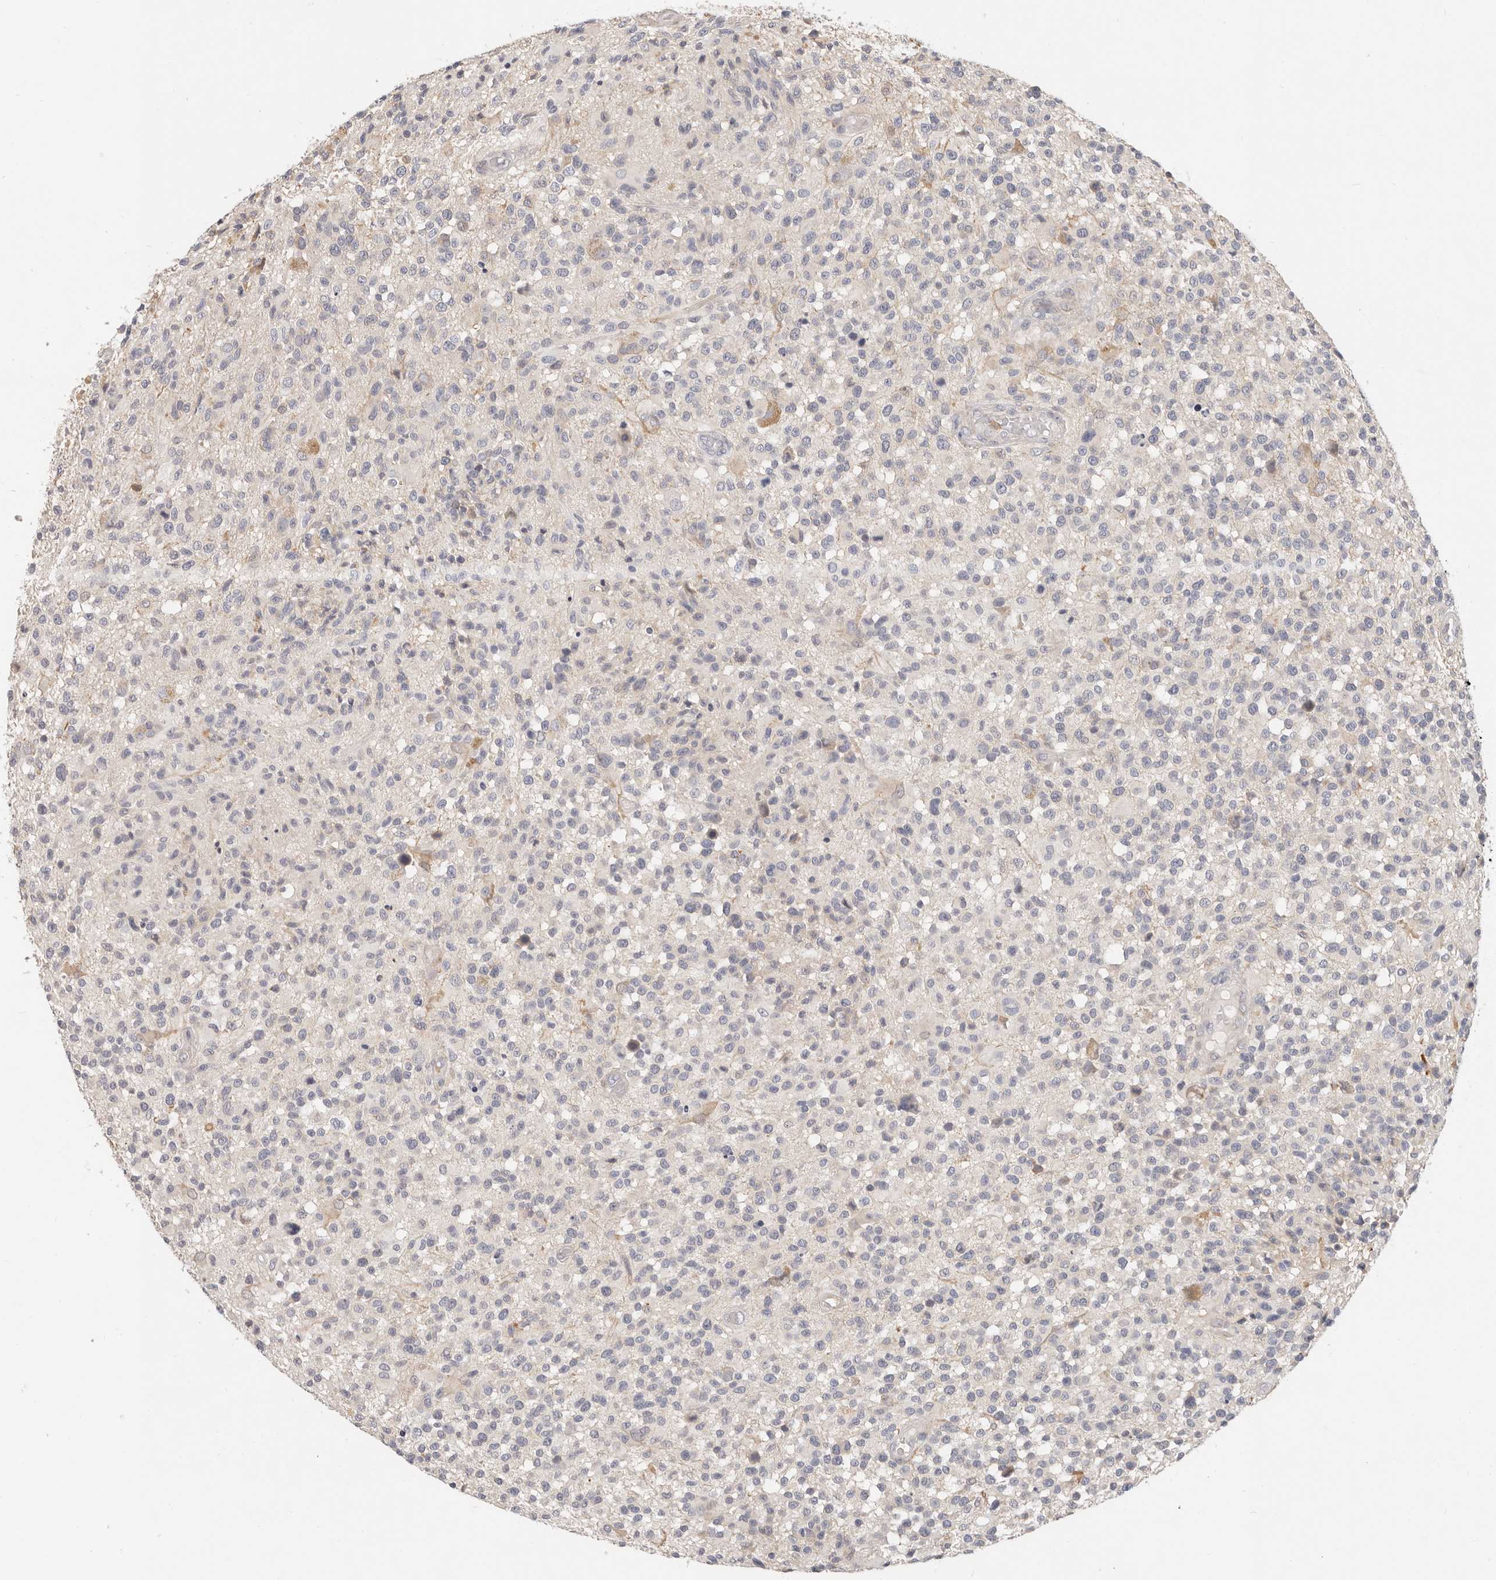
{"staining": {"intensity": "negative", "quantity": "none", "location": "none"}, "tissue": "glioma", "cell_type": "Tumor cells", "image_type": "cancer", "snomed": [{"axis": "morphology", "description": "Glioma, malignant, High grade"}, {"axis": "morphology", "description": "Glioblastoma, NOS"}, {"axis": "topography", "description": "Brain"}], "caption": "Glioma stained for a protein using immunohistochemistry displays no expression tumor cells.", "gene": "TMEM63B", "patient": {"sex": "male", "age": 60}}